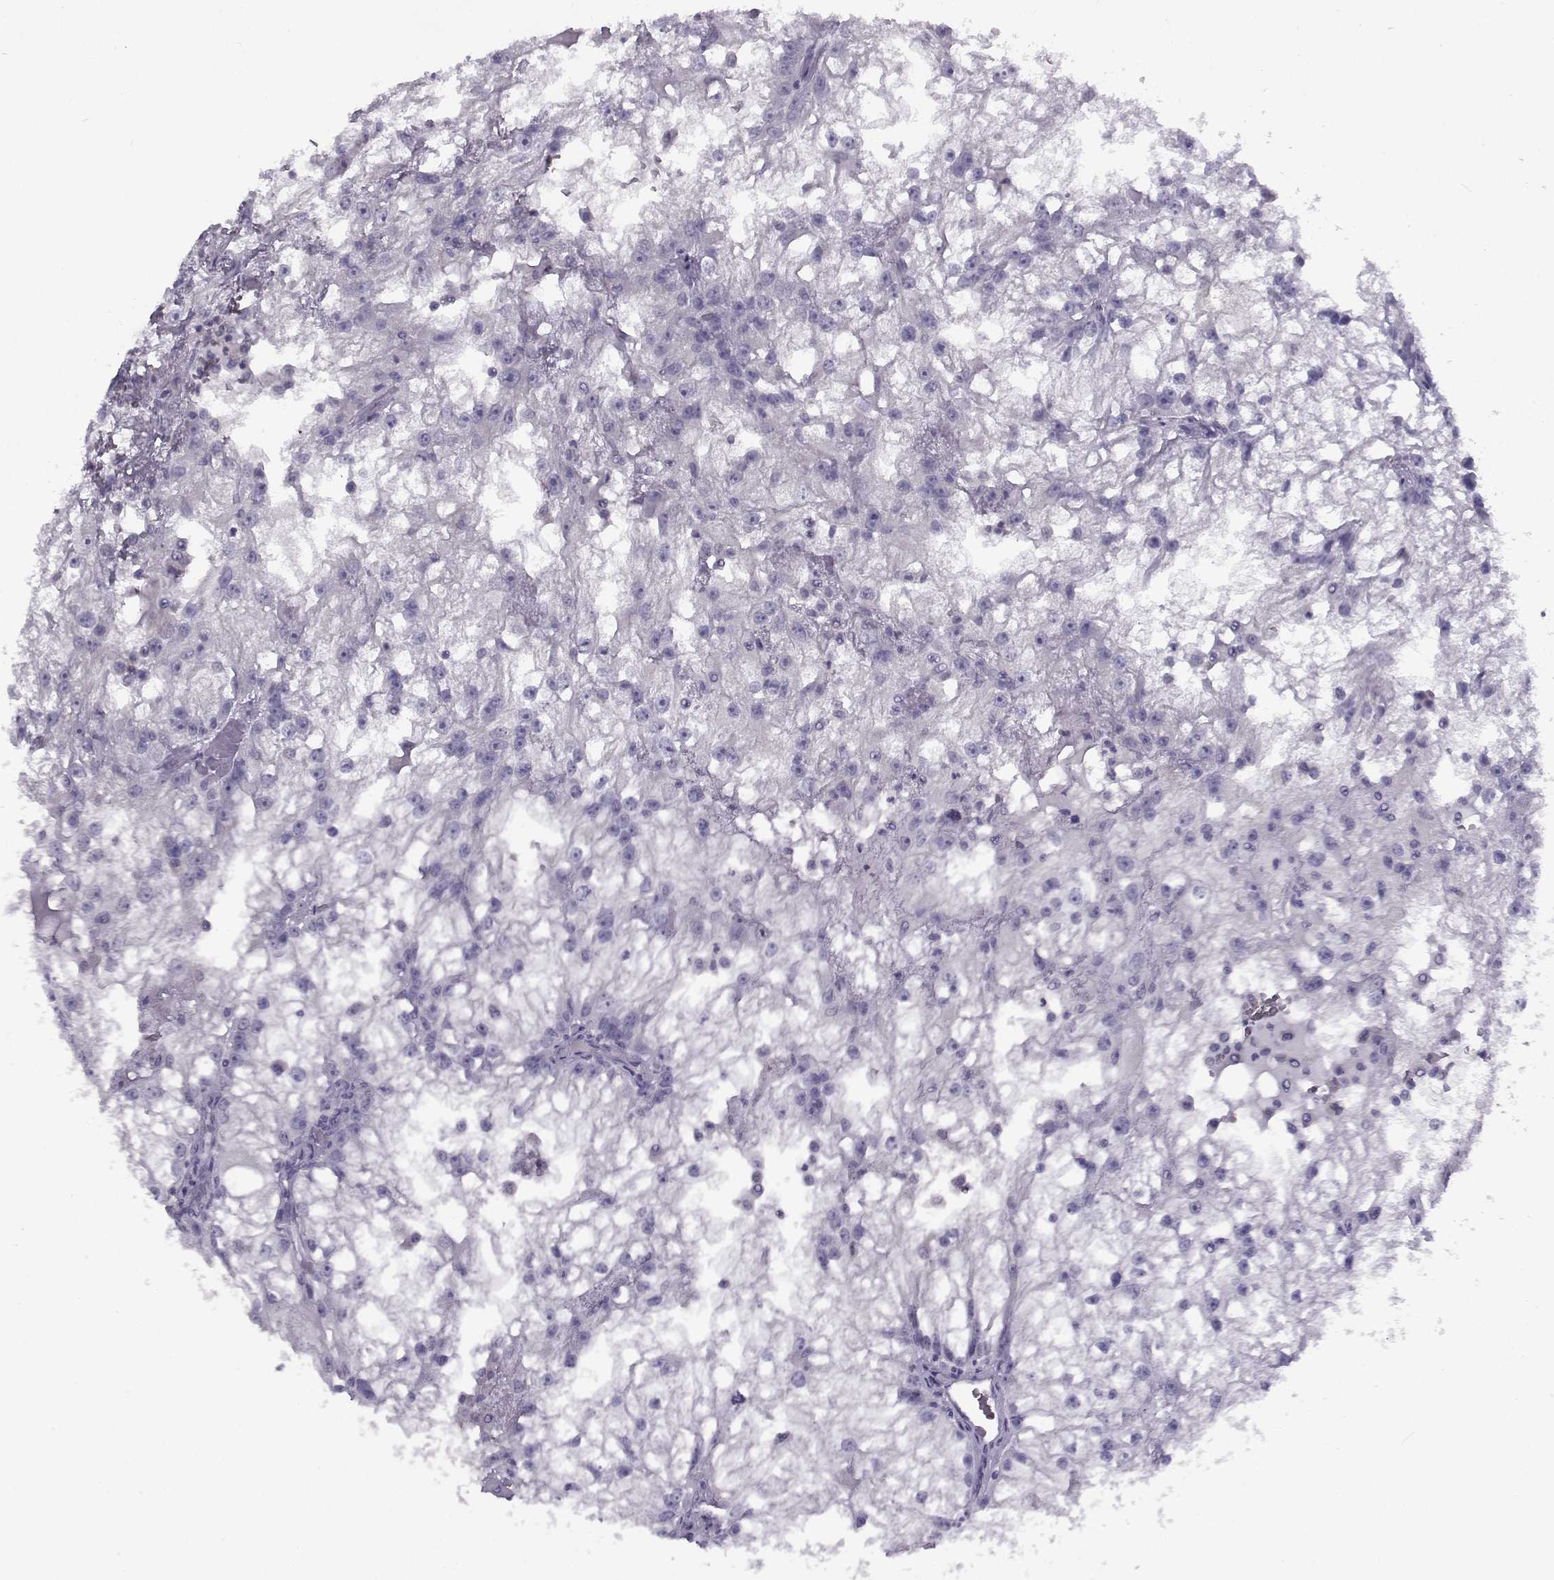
{"staining": {"intensity": "negative", "quantity": "none", "location": "none"}, "tissue": "renal cancer", "cell_type": "Tumor cells", "image_type": "cancer", "snomed": [{"axis": "morphology", "description": "Adenocarcinoma, NOS"}, {"axis": "topography", "description": "Kidney"}], "caption": "Immunohistochemical staining of adenocarcinoma (renal) reveals no significant expression in tumor cells.", "gene": "FAM166A", "patient": {"sex": "male", "age": 59}}